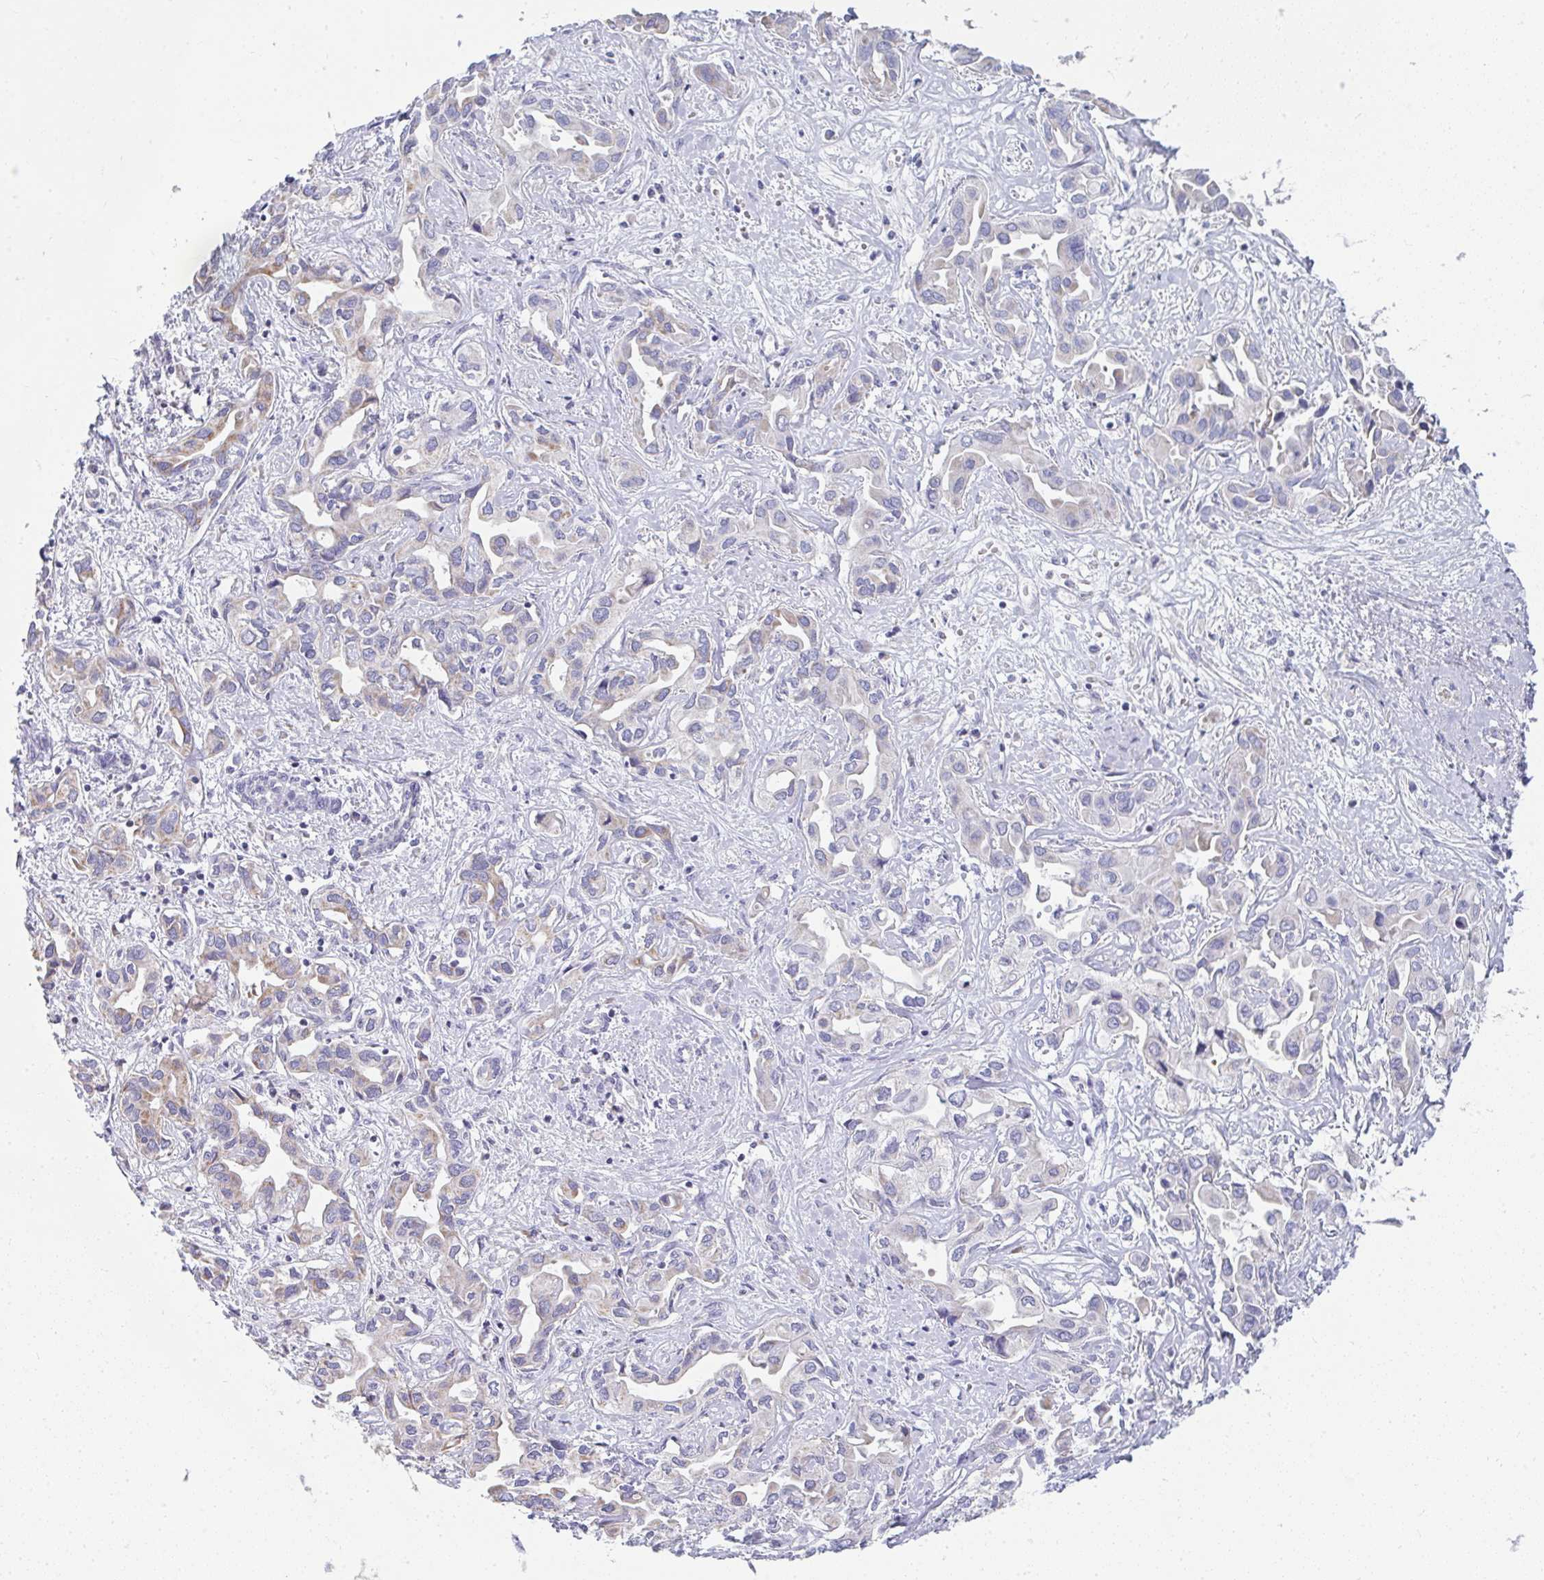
{"staining": {"intensity": "moderate", "quantity": "<25%", "location": "cytoplasmic/membranous"}, "tissue": "liver cancer", "cell_type": "Tumor cells", "image_type": "cancer", "snomed": [{"axis": "morphology", "description": "Cholangiocarcinoma"}, {"axis": "topography", "description": "Liver"}], "caption": "High-power microscopy captured an IHC histopathology image of cholangiocarcinoma (liver), revealing moderate cytoplasmic/membranous positivity in approximately <25% of tumor cells.", "gene": "SLC6A1", "patient": {"sex": "female", "age": 64}}